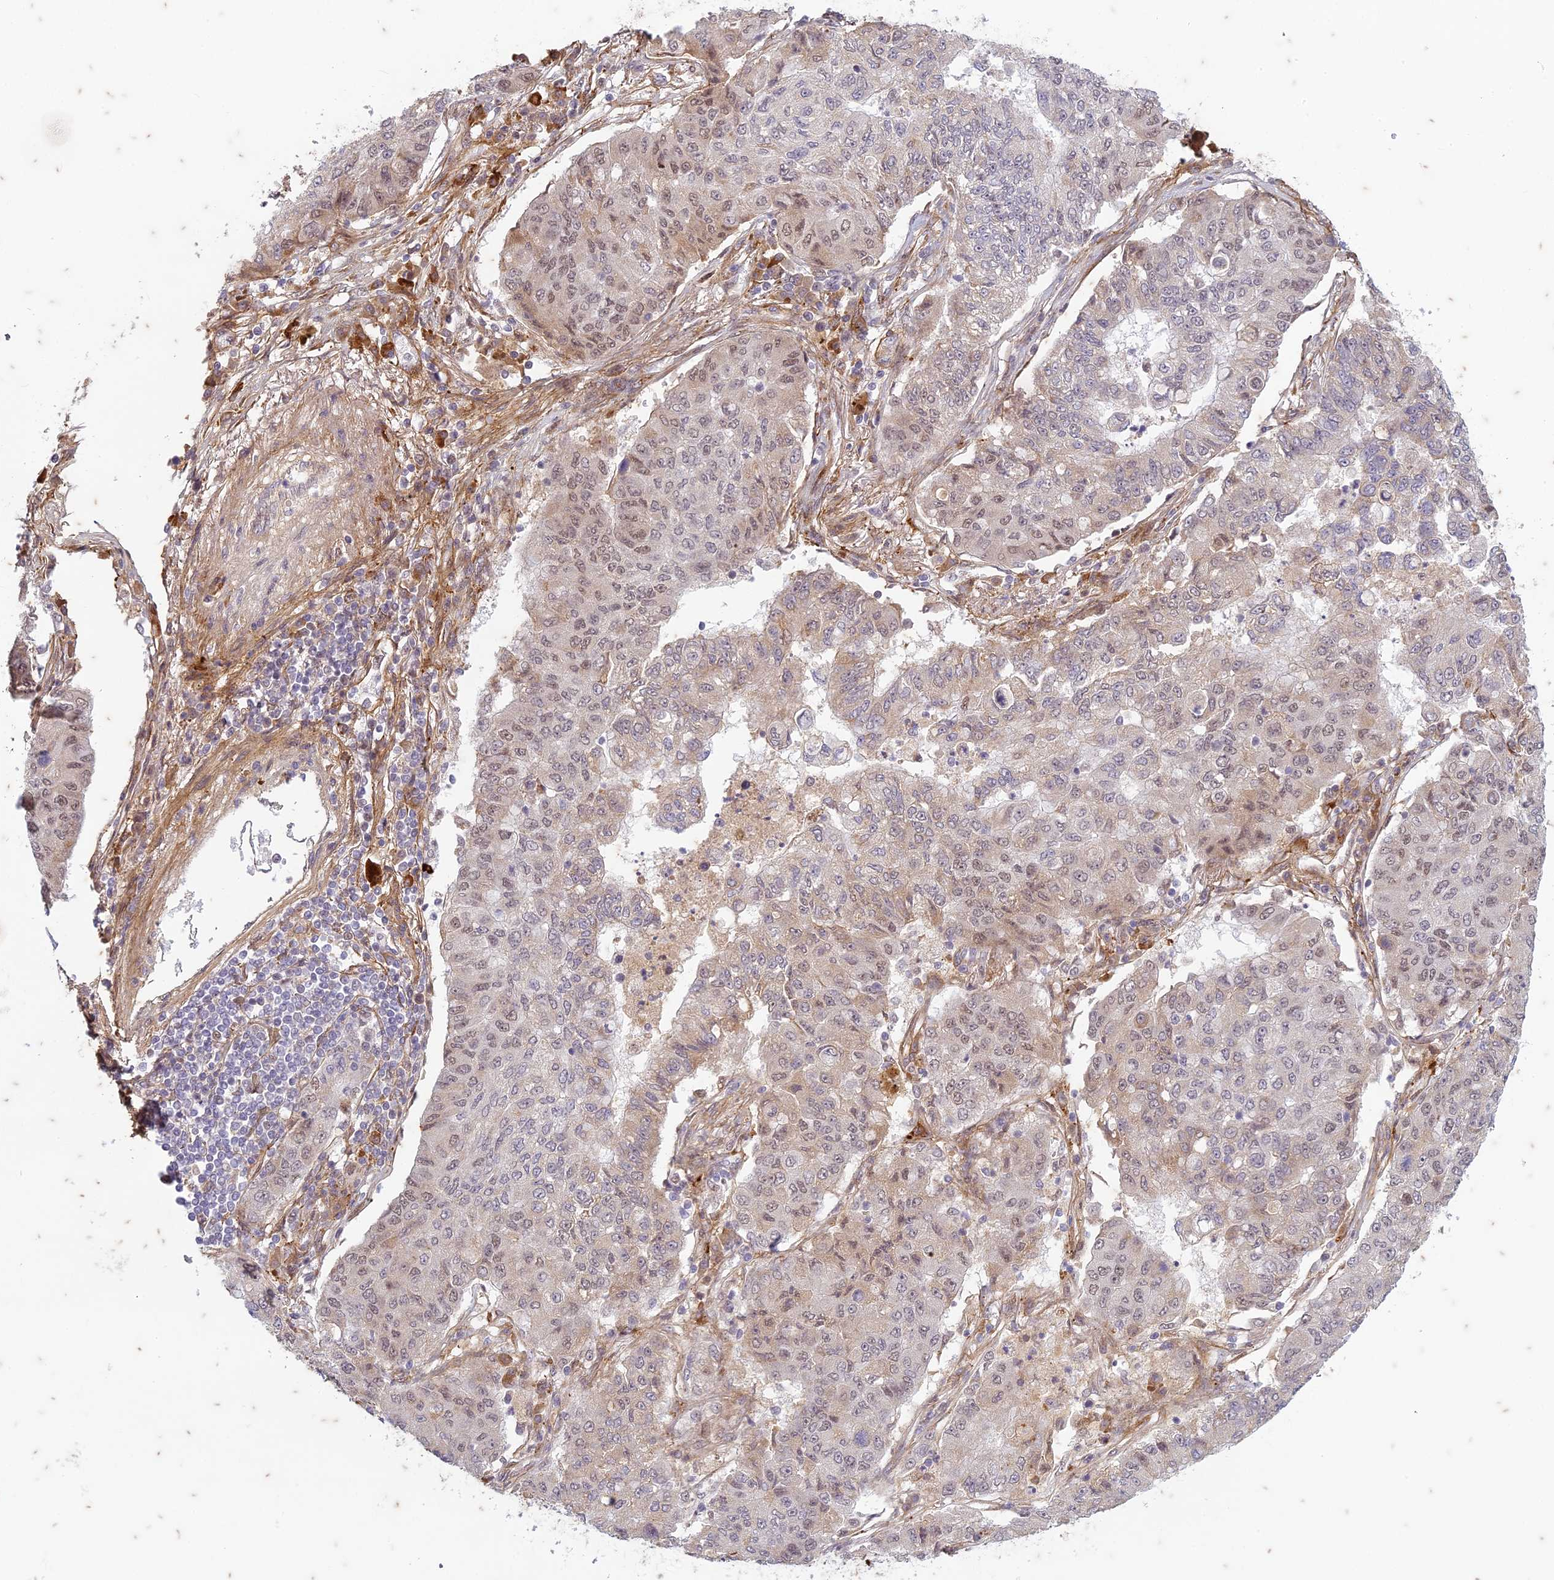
{"staining": {"intensity": "weak", "quantity": "25%-75%", "location": "nuclear"}, "tissue": "lung cancer", "cell_type": "Tumor cells", "image_type": "cancer", "snomed": [{"axis": "morphology", "description": "Squamous cell carcinoma, NOS"}, {"axis": "topography", "description": "Lung"}], "caption": "Immunohistochemical staining of human lung cancer (squamous cell carcinoma) demonstrates low levels of weak nuclear protein expression in approximately 25%-75% of tumor cells.", "gene": "PABPN1L", "patient": {"sex": "male", "age": 74}}